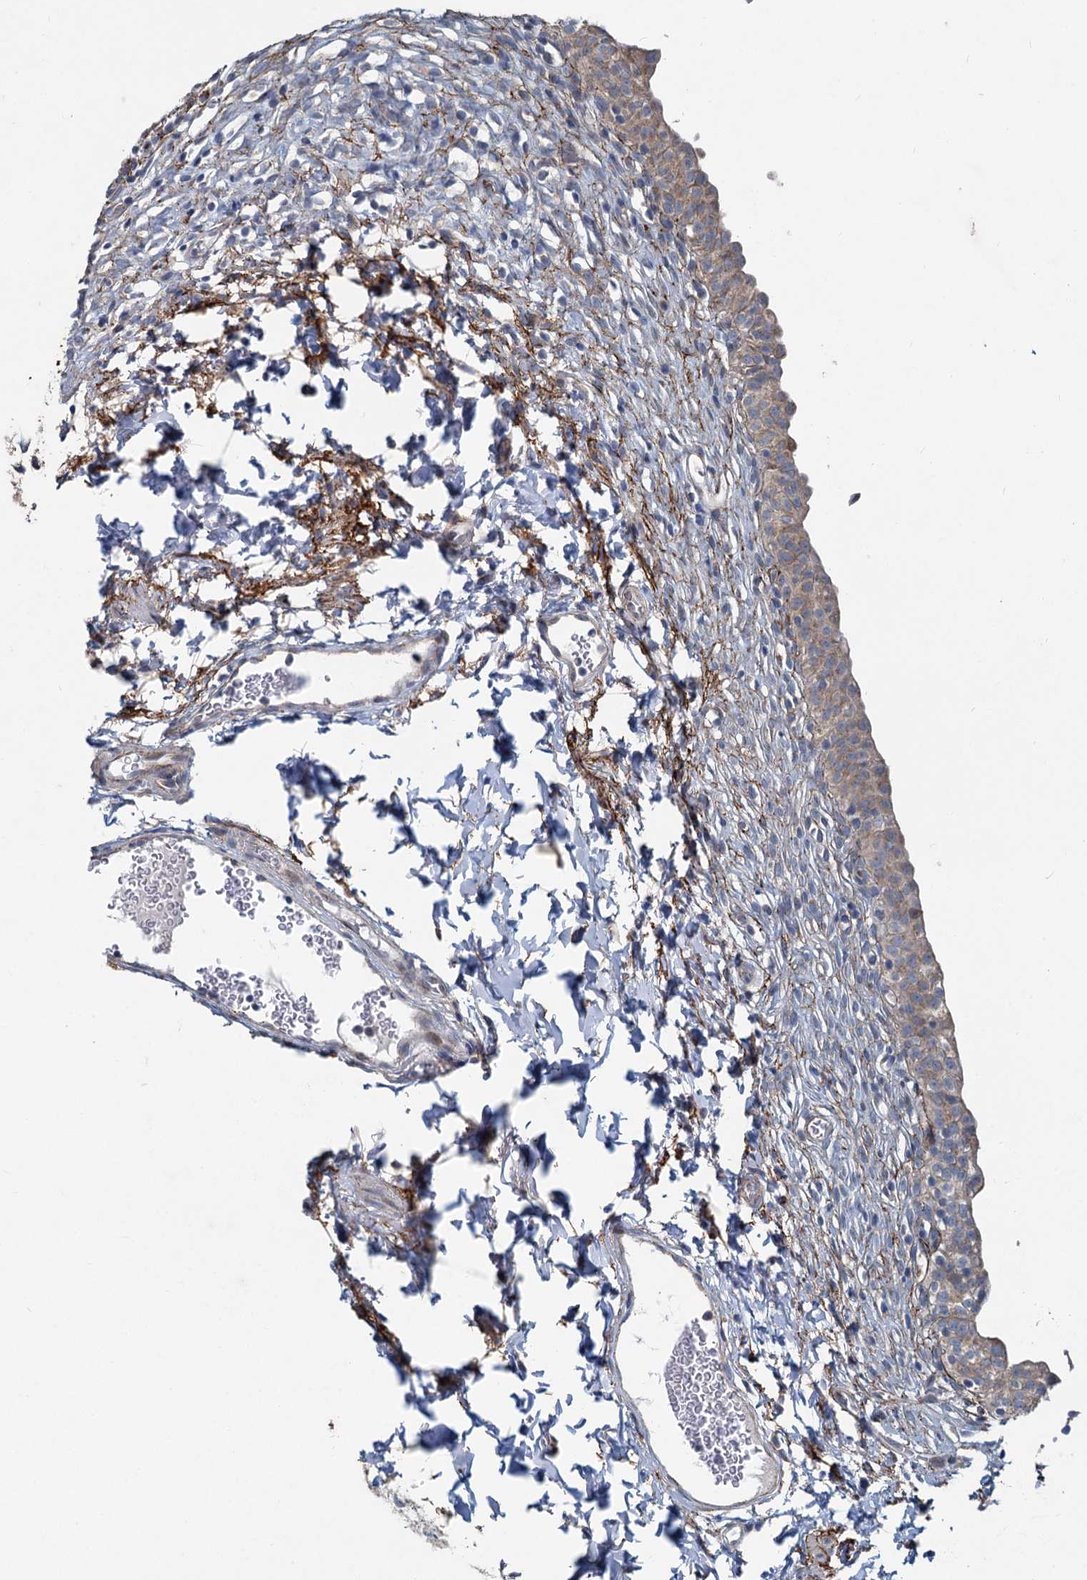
{"staining": {"intensity": "strong", "quantity": "25%-75%", "location": "cytoplasmic/membranous"}, "tissue": "urinary bladder", "cell_type": "Urothelial cells", "image_type": "normal", "snomed": [{"axis": "morphology", "description": "Normal tissue, NOS"}, {"axis": "topography", "description": "Urinary bladder"}], "caption": "An immunohistochemistry micrograph of normal tissue is shown. Protein staining in brown labels strong cytoplasmic/membranous positivity in urinary bladder within urothelial cells.", "gene": "ADCY2", "patient": {"sex": "male", "age": 55}}